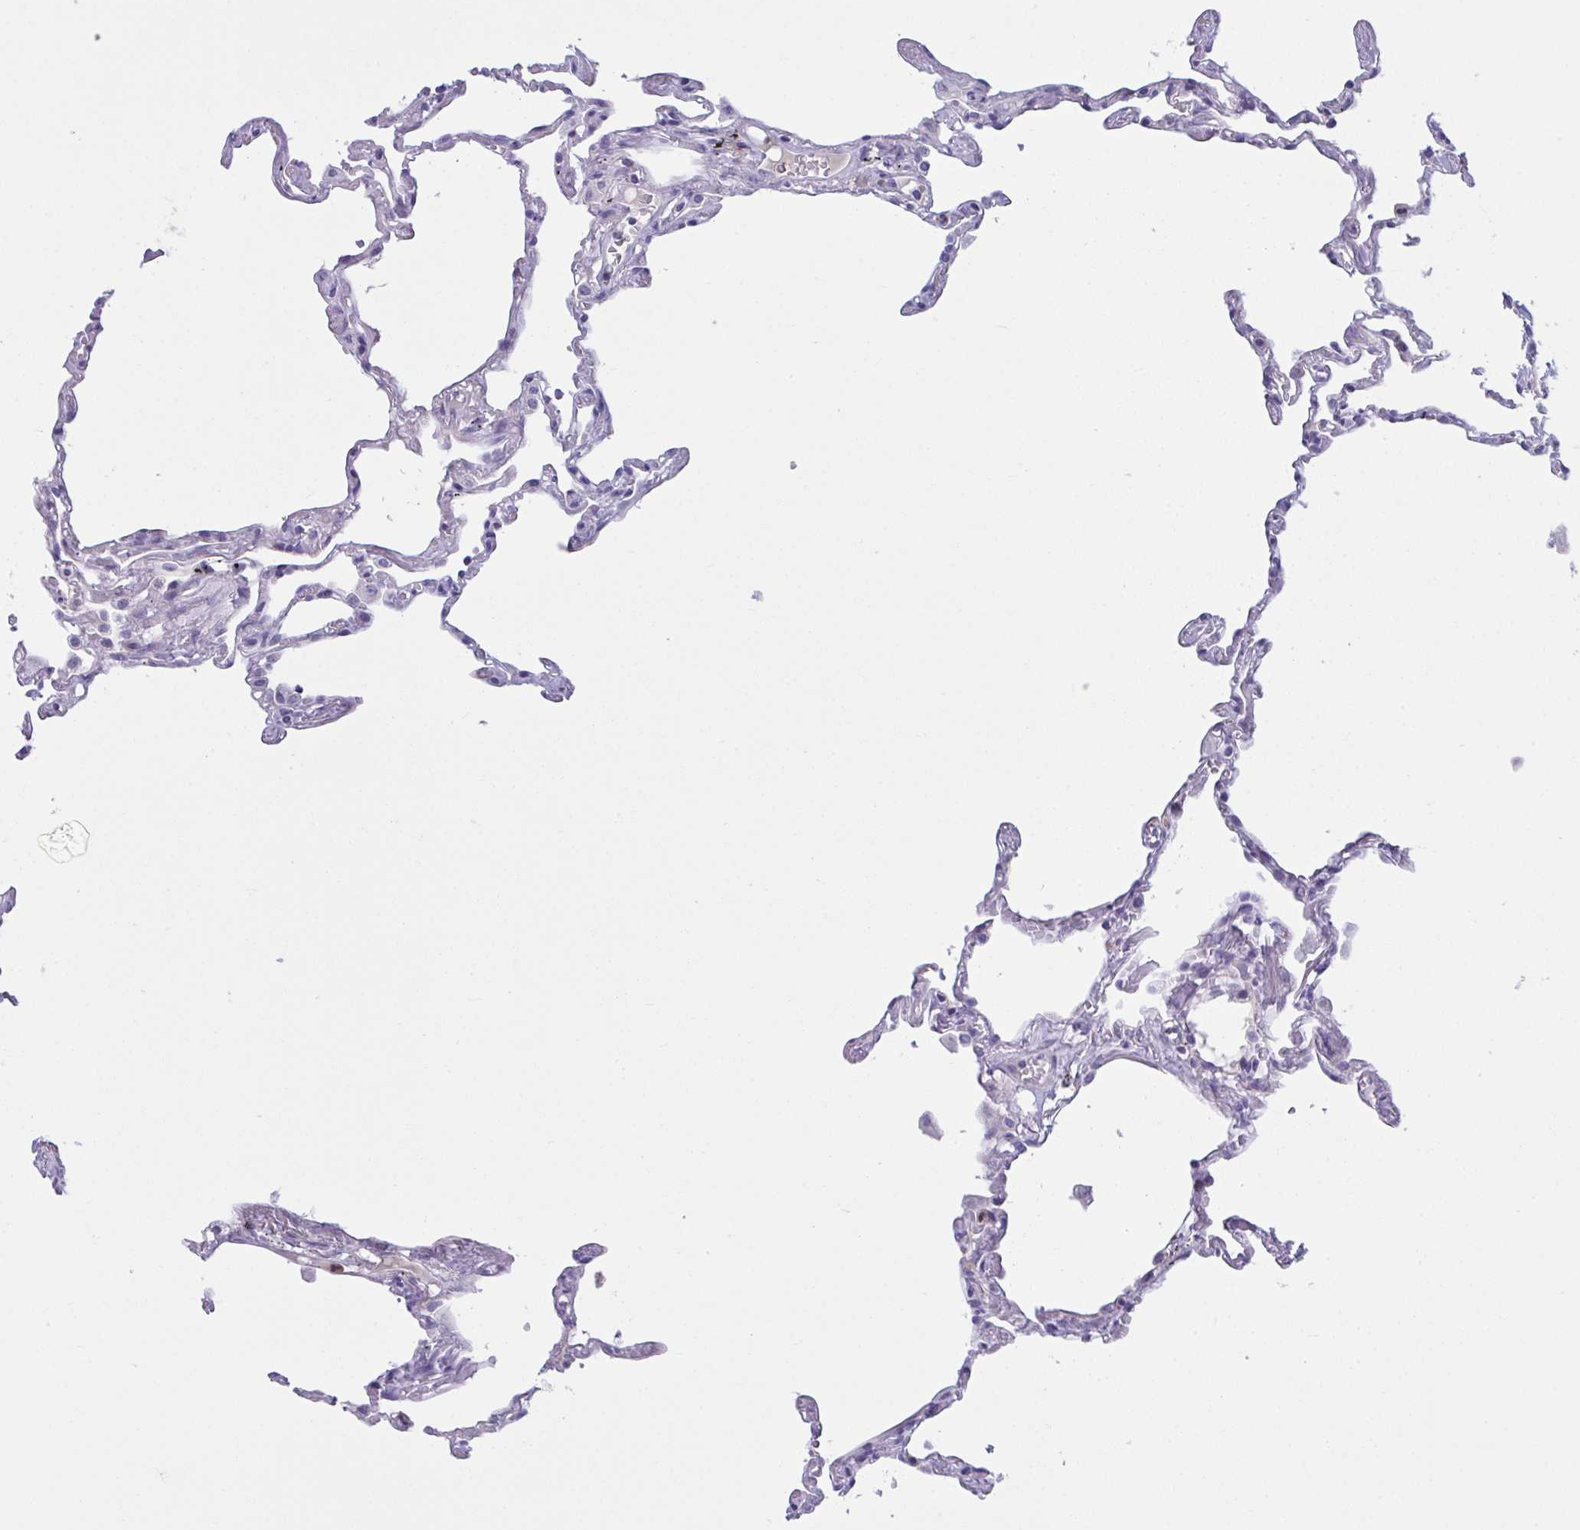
{"staining": {"intensity": "negative", "quantity": "none", "location": "none"}, "tissue": "lung", "cell_type": "Alveolar cells", "image_type": "normal", "snomed": [{"axis": "morphology", "description": "Normal tissue, NOS"}, {"axis": "topography", "description": "Lung"}], "caption": "This histopathology image is of benign lung stained with immunohistochemistry (IHC) to label a protein in brown with the nuclei are counter-stained blue. There is no expression in alveolar cells.", "gene": "WNT9B", "patient": {"sex": "female", "age": 67}}